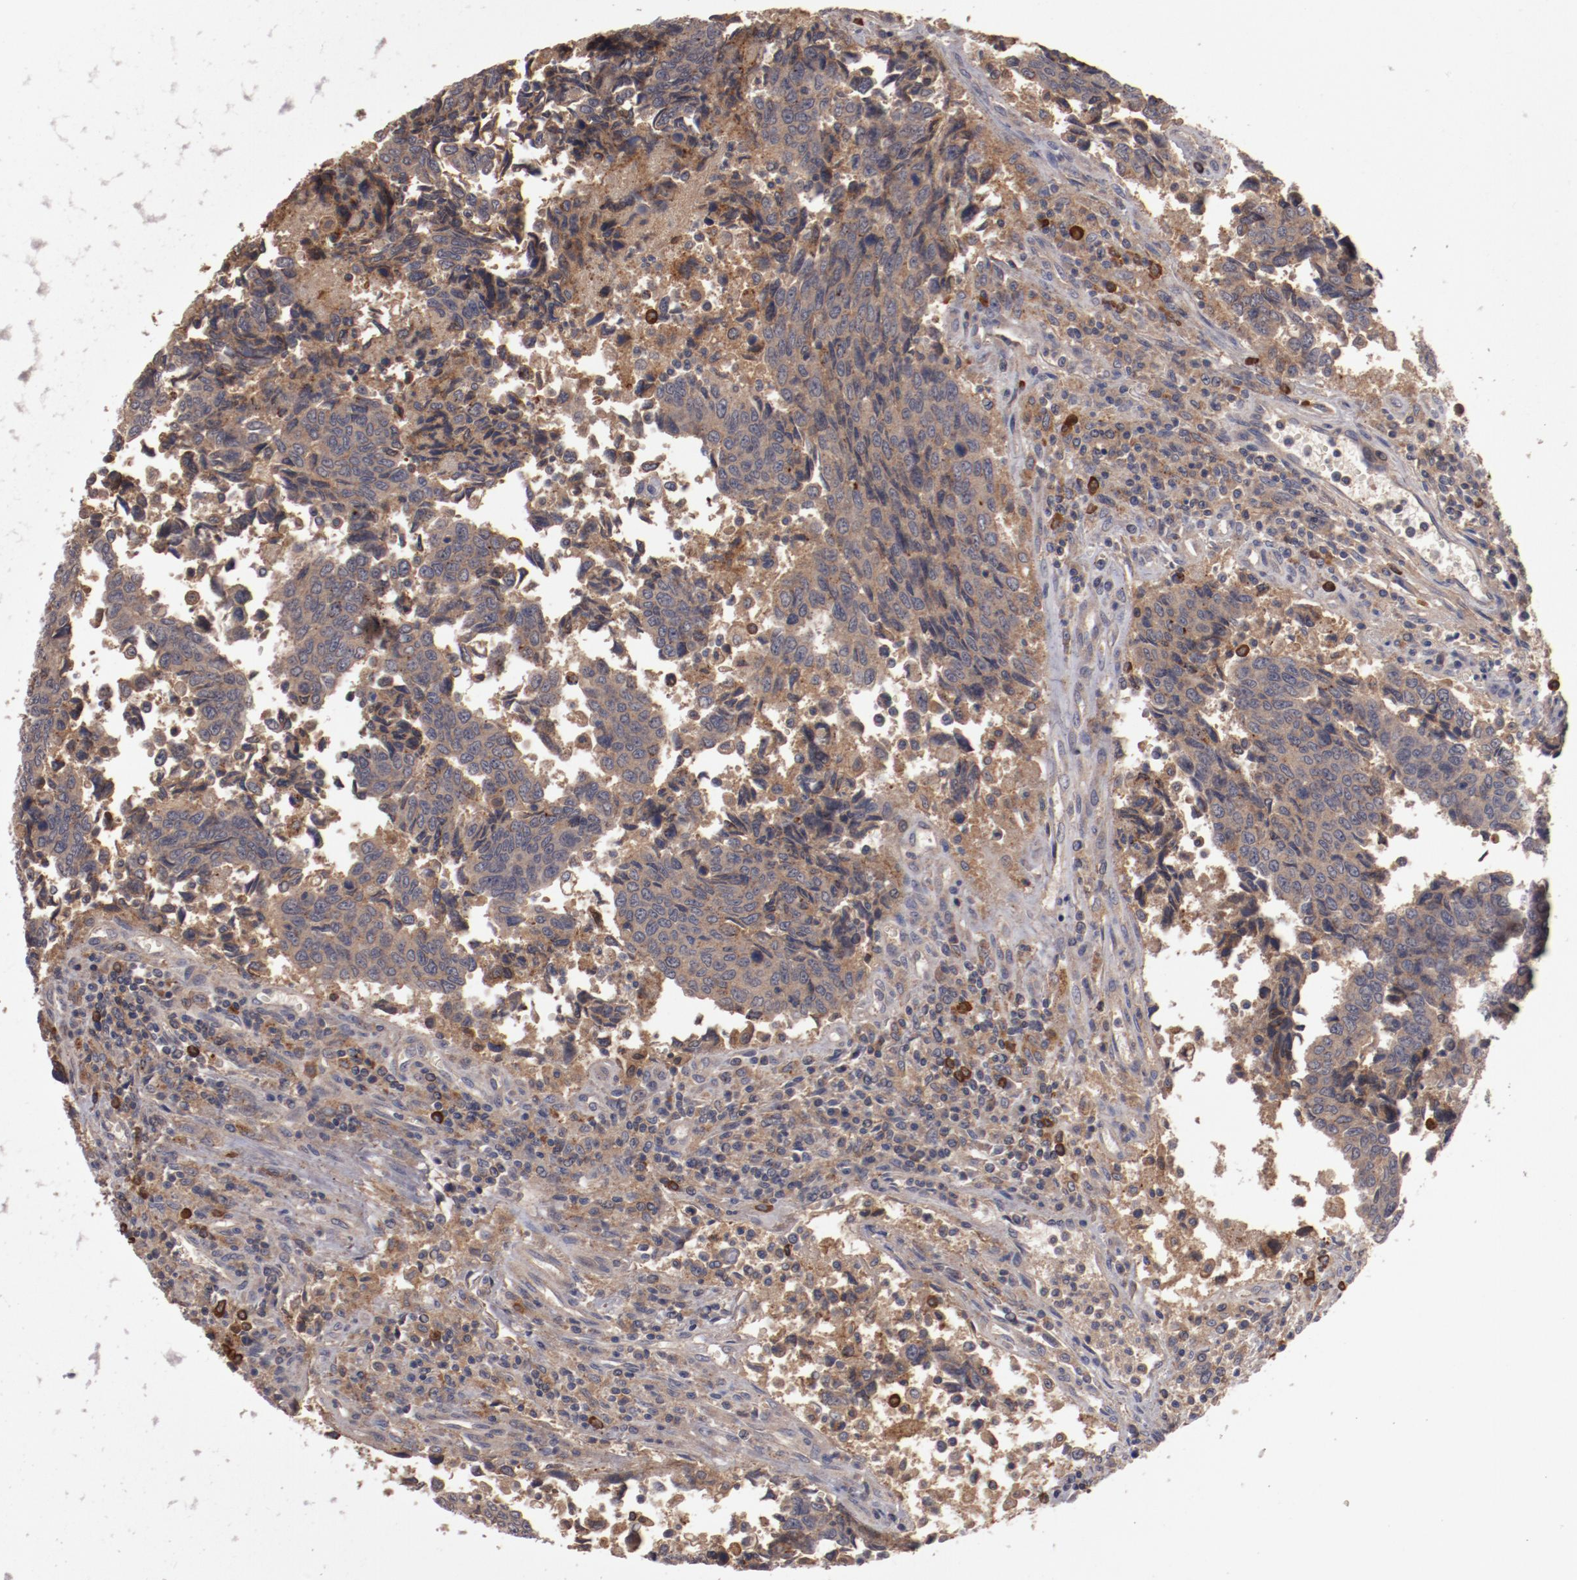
{"staining": {"intensity": "moderate", "quantity": ">75%", "location": "cytoplasmic/membranous"}, "tissue": "urothelial cancer", "cell_type": "Tumor cells", "image_type": "cancer", "snomed": [{"axis": "morphology", "description": "Urothelial carcinoma, High grade"}, {"axis": "topography", "description": "Urinary bladder"}], "caption": "Human urothelial cancer stained with a protein marker reveals moderate staining in tumor cells.", "gene": "LRRC75B", "patient": {"sex": "male", "age": 86}}